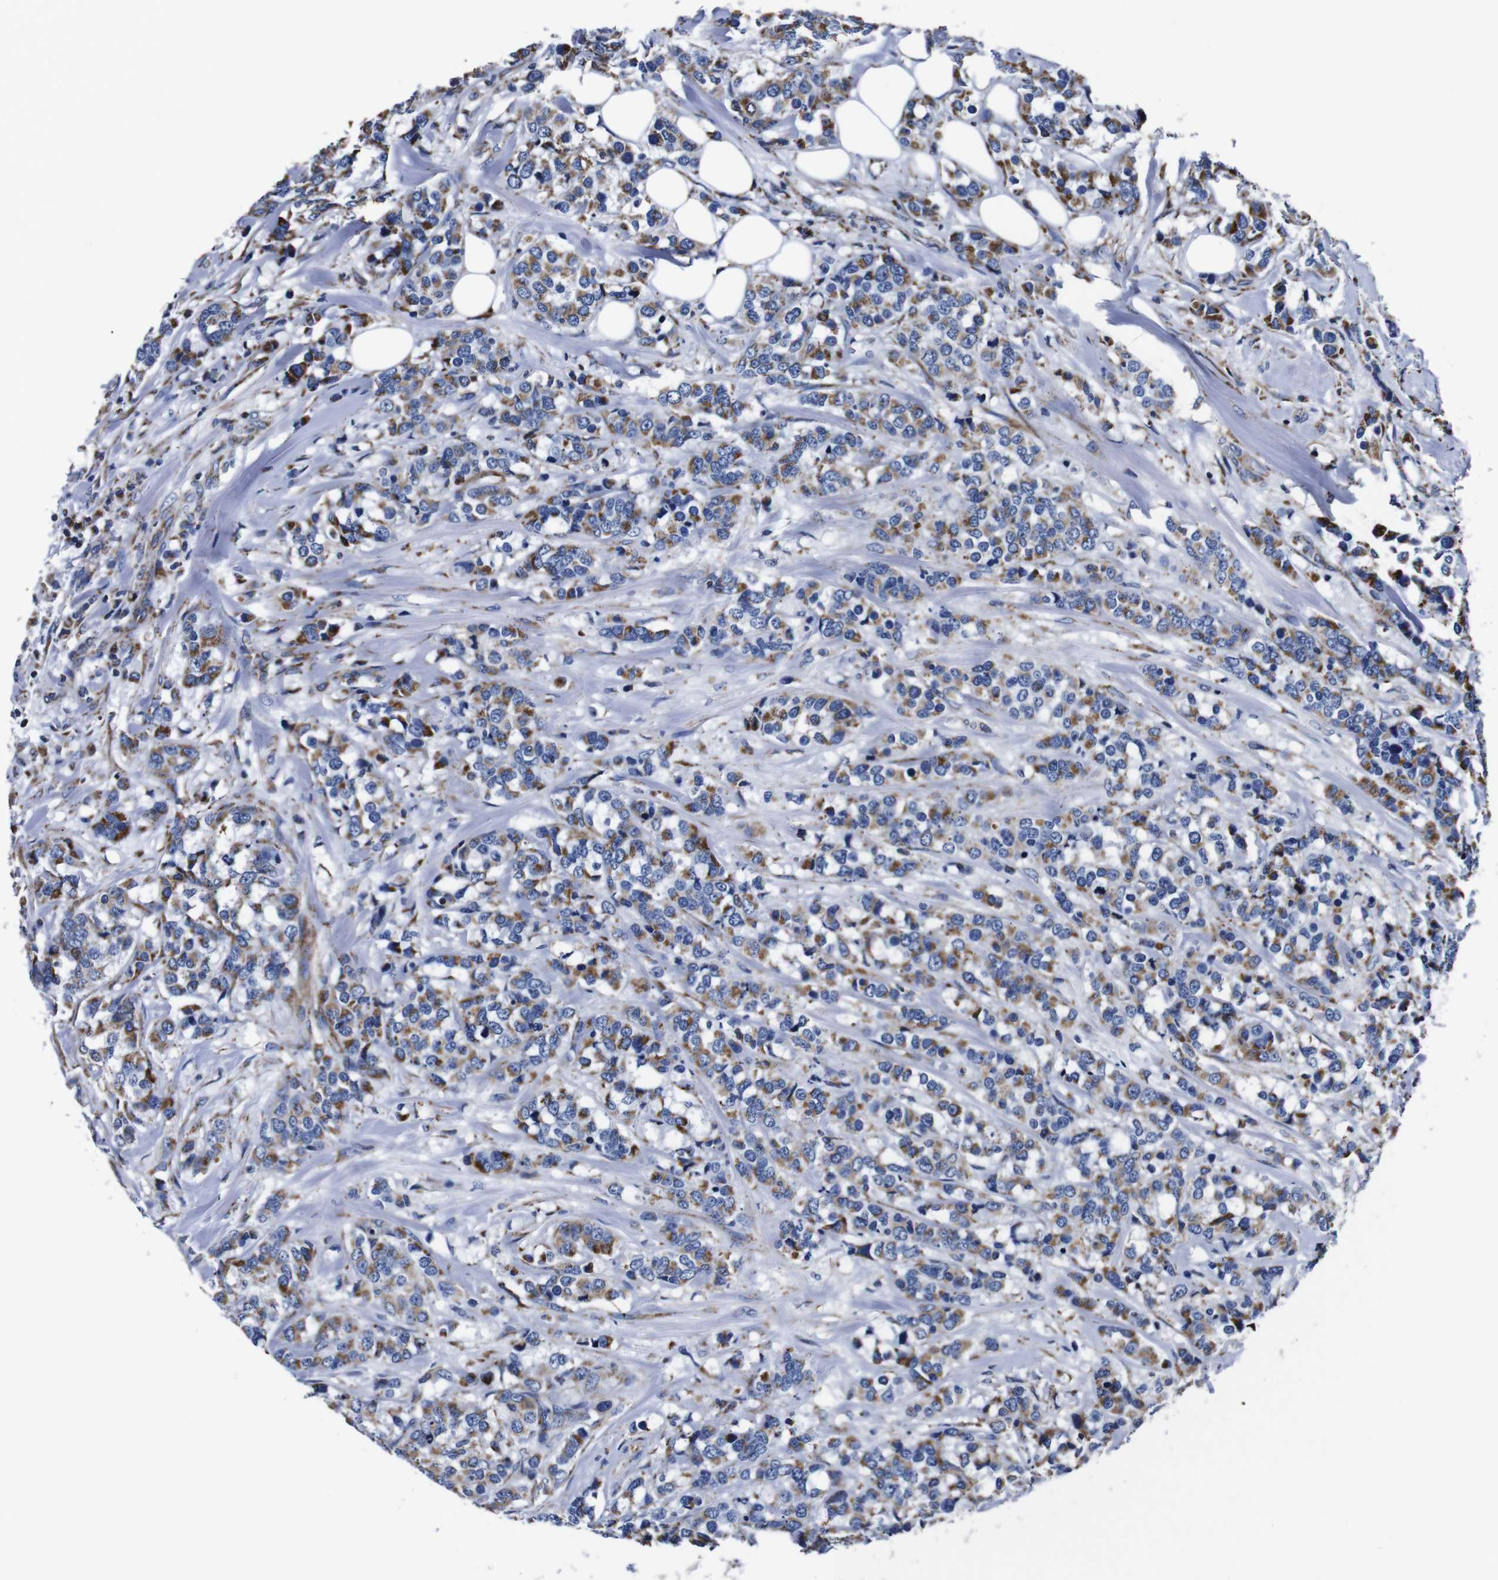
{"staining": {"intensity": "moderate", "quantity": ">75%", "location": "cytoplasmic/membranous"}, "tissue": "breast cancer", "cell_type": "Tumor cells", "image_type": "cancer", "snomed": [{"axis": "morphology", "description": "Lobular carcinoma"}, {"axis": "topography", "description": "Breast"}], "caption": "Breast cancer (lobular carcinoma) was stained to show a protein in brown. There is medium levels of moderate cytoplasmic/membranous positivity in about >75% of tumor cells.", "gene": "FKBP9", "patient": {"sex": "female", "age": 59}}